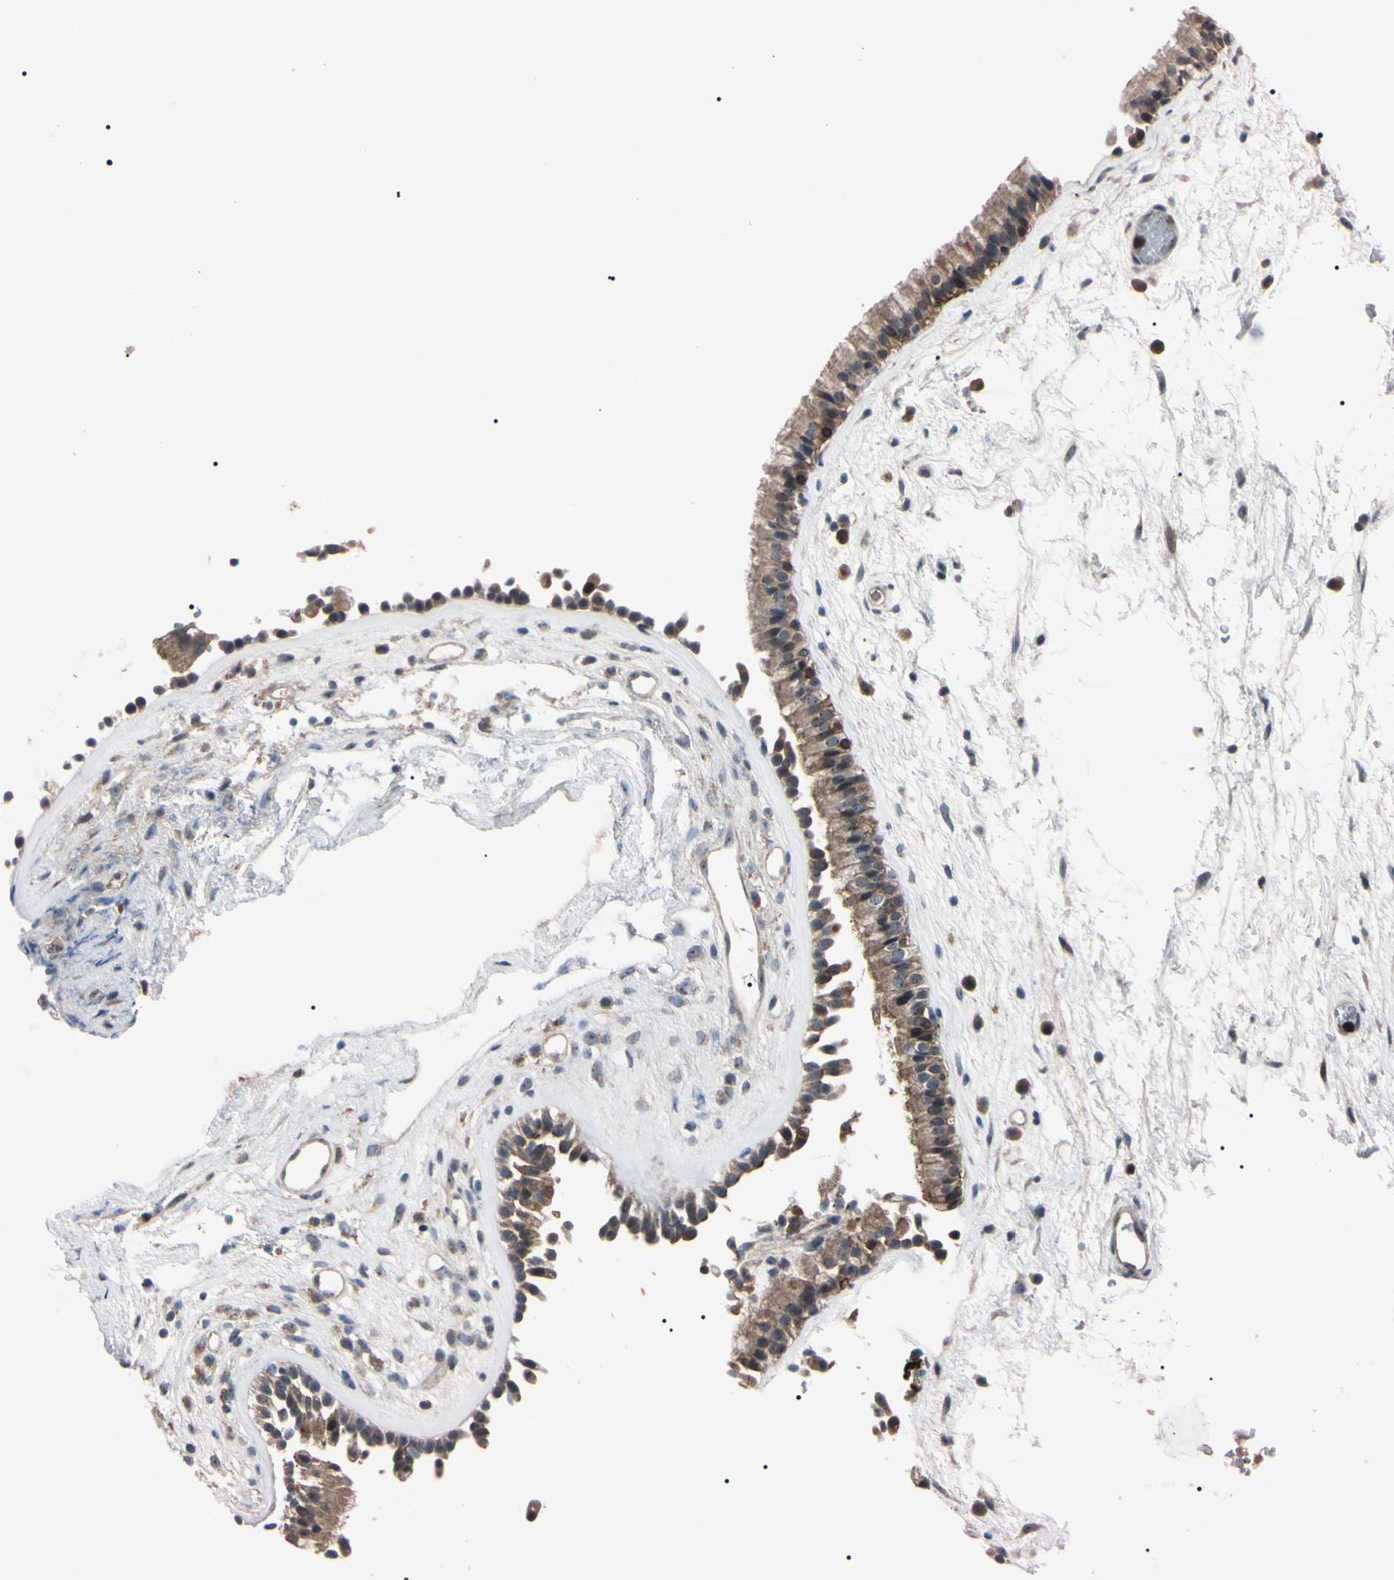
{"staining": {"intensity": "moderate", "quantity": ">75%", "location": "cytoplasmic/membranous,nuclear"}, "tissue": "nasopharynx", "cell_type": "Respiratory epithelial cells", "image_type": "normal", "snomed": [{"axis": "morphology", "description": "Normal tissue, NOS"}, {"axis": "morphology", "description": "Inflammation, NOS"}, {"axis": "topography", "description": "Nasopharynx"}], "caption": "Immunohistochemistry image of unremarkable human nasopharynx stained for a protein (brown), which exhibits medium levels of moderate cytoplasmic/membranous,nuclear staining in approximately >75% of respiratory epithelial cells.", "gene": "TRAF5", "patient": {"sex": "male", "age": 48}}